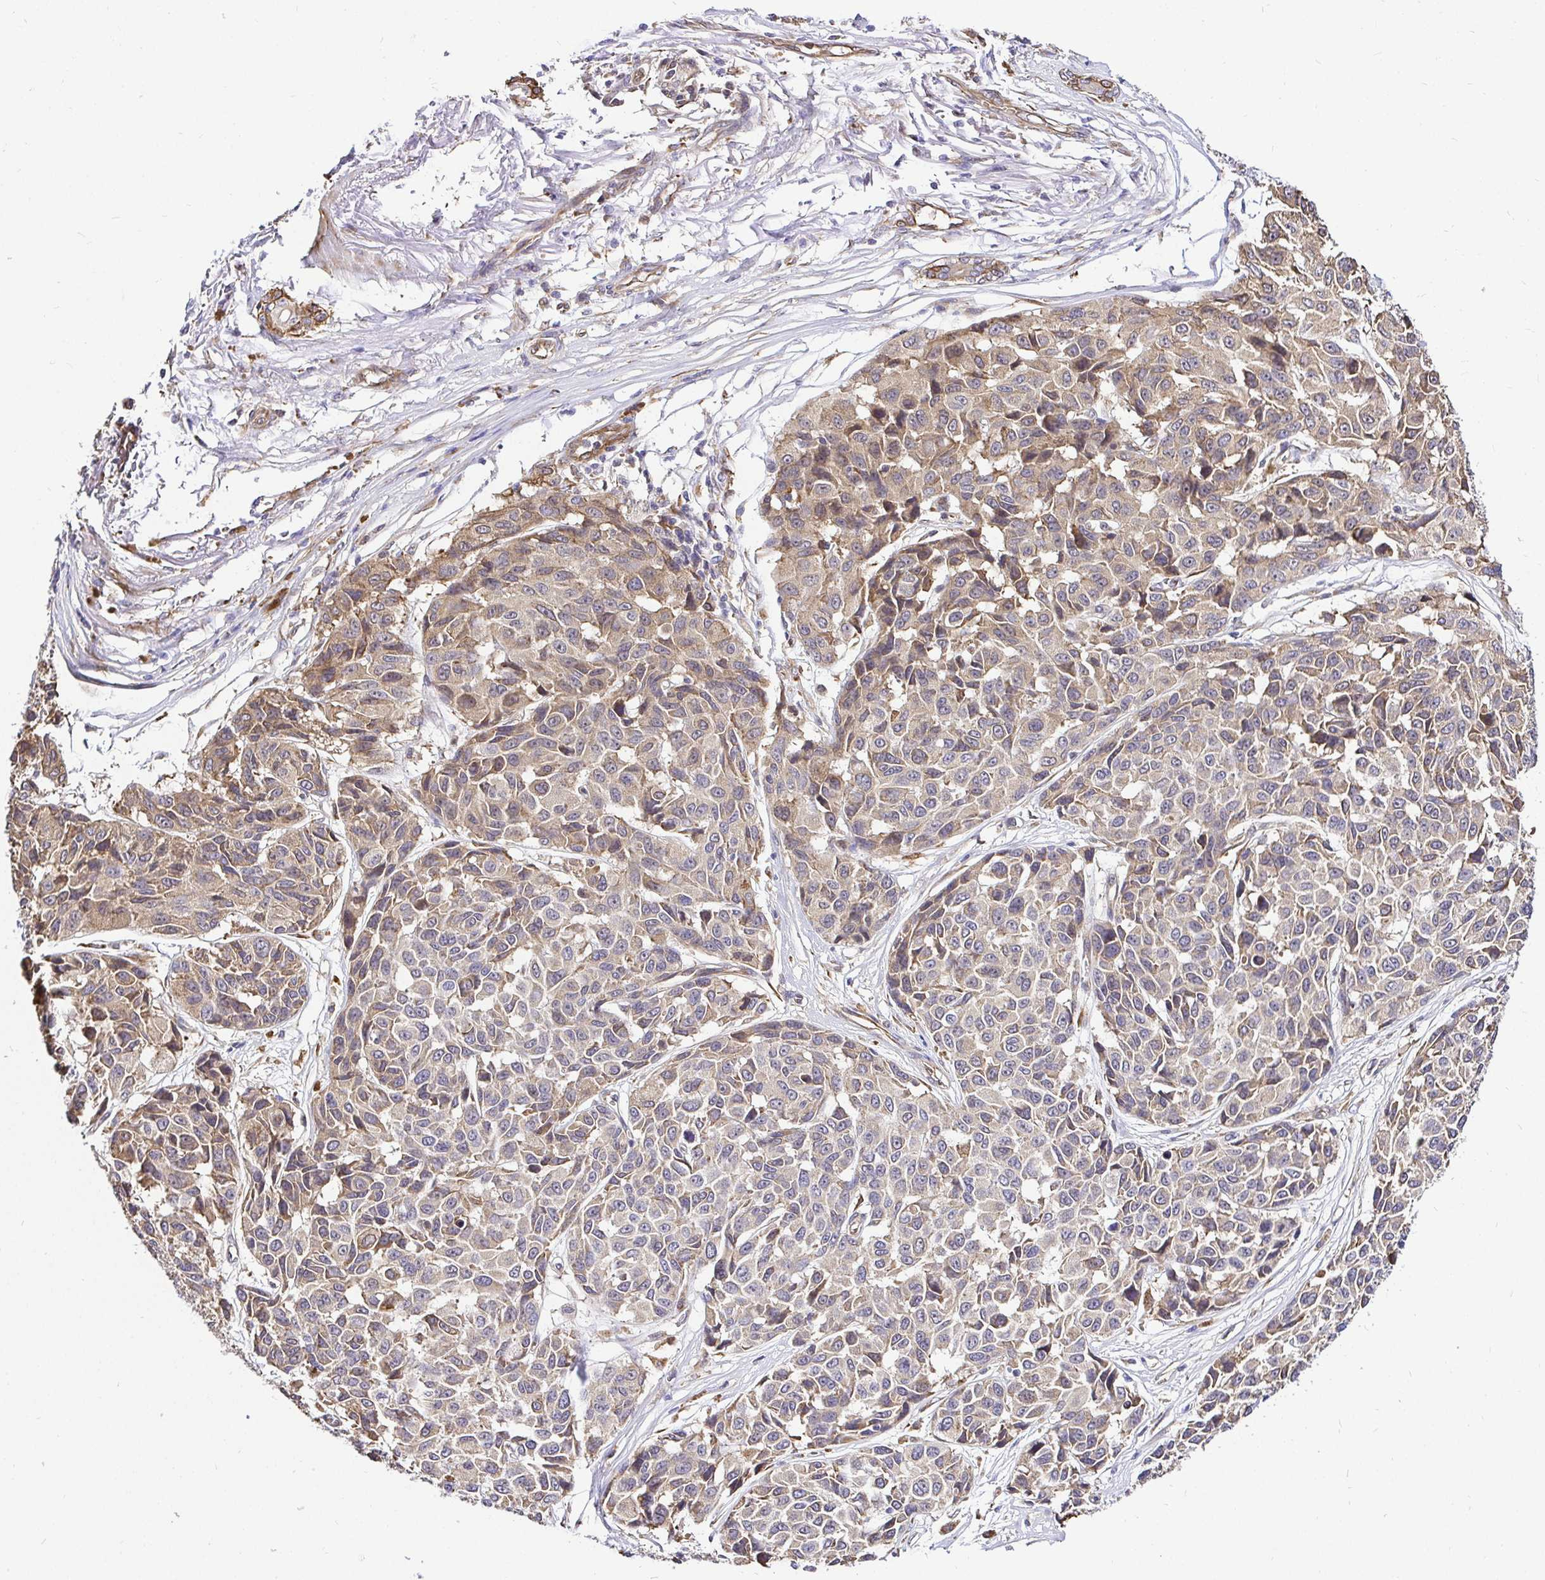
{"staining": {"intensity": "moderate", "quantity": "25%-75%", "location": "cytoplasmic/membranous"}, "tissue": "melanoma", "cell_type": "Tumor cells", "image_type": "cancer", "snomed": [{"axis": "morphology", "description": "Malignant melanoma, NOS"}, {"axis": "topography", "description": "Skin"}], "caption": "The image shows staining of malignant melanoma, revealing moderate cytoplasmic/membranous protein expression (brown color) within tumor cells.", "gene": "CCDC122", "patient": {"sex": "female", "age": 66}}